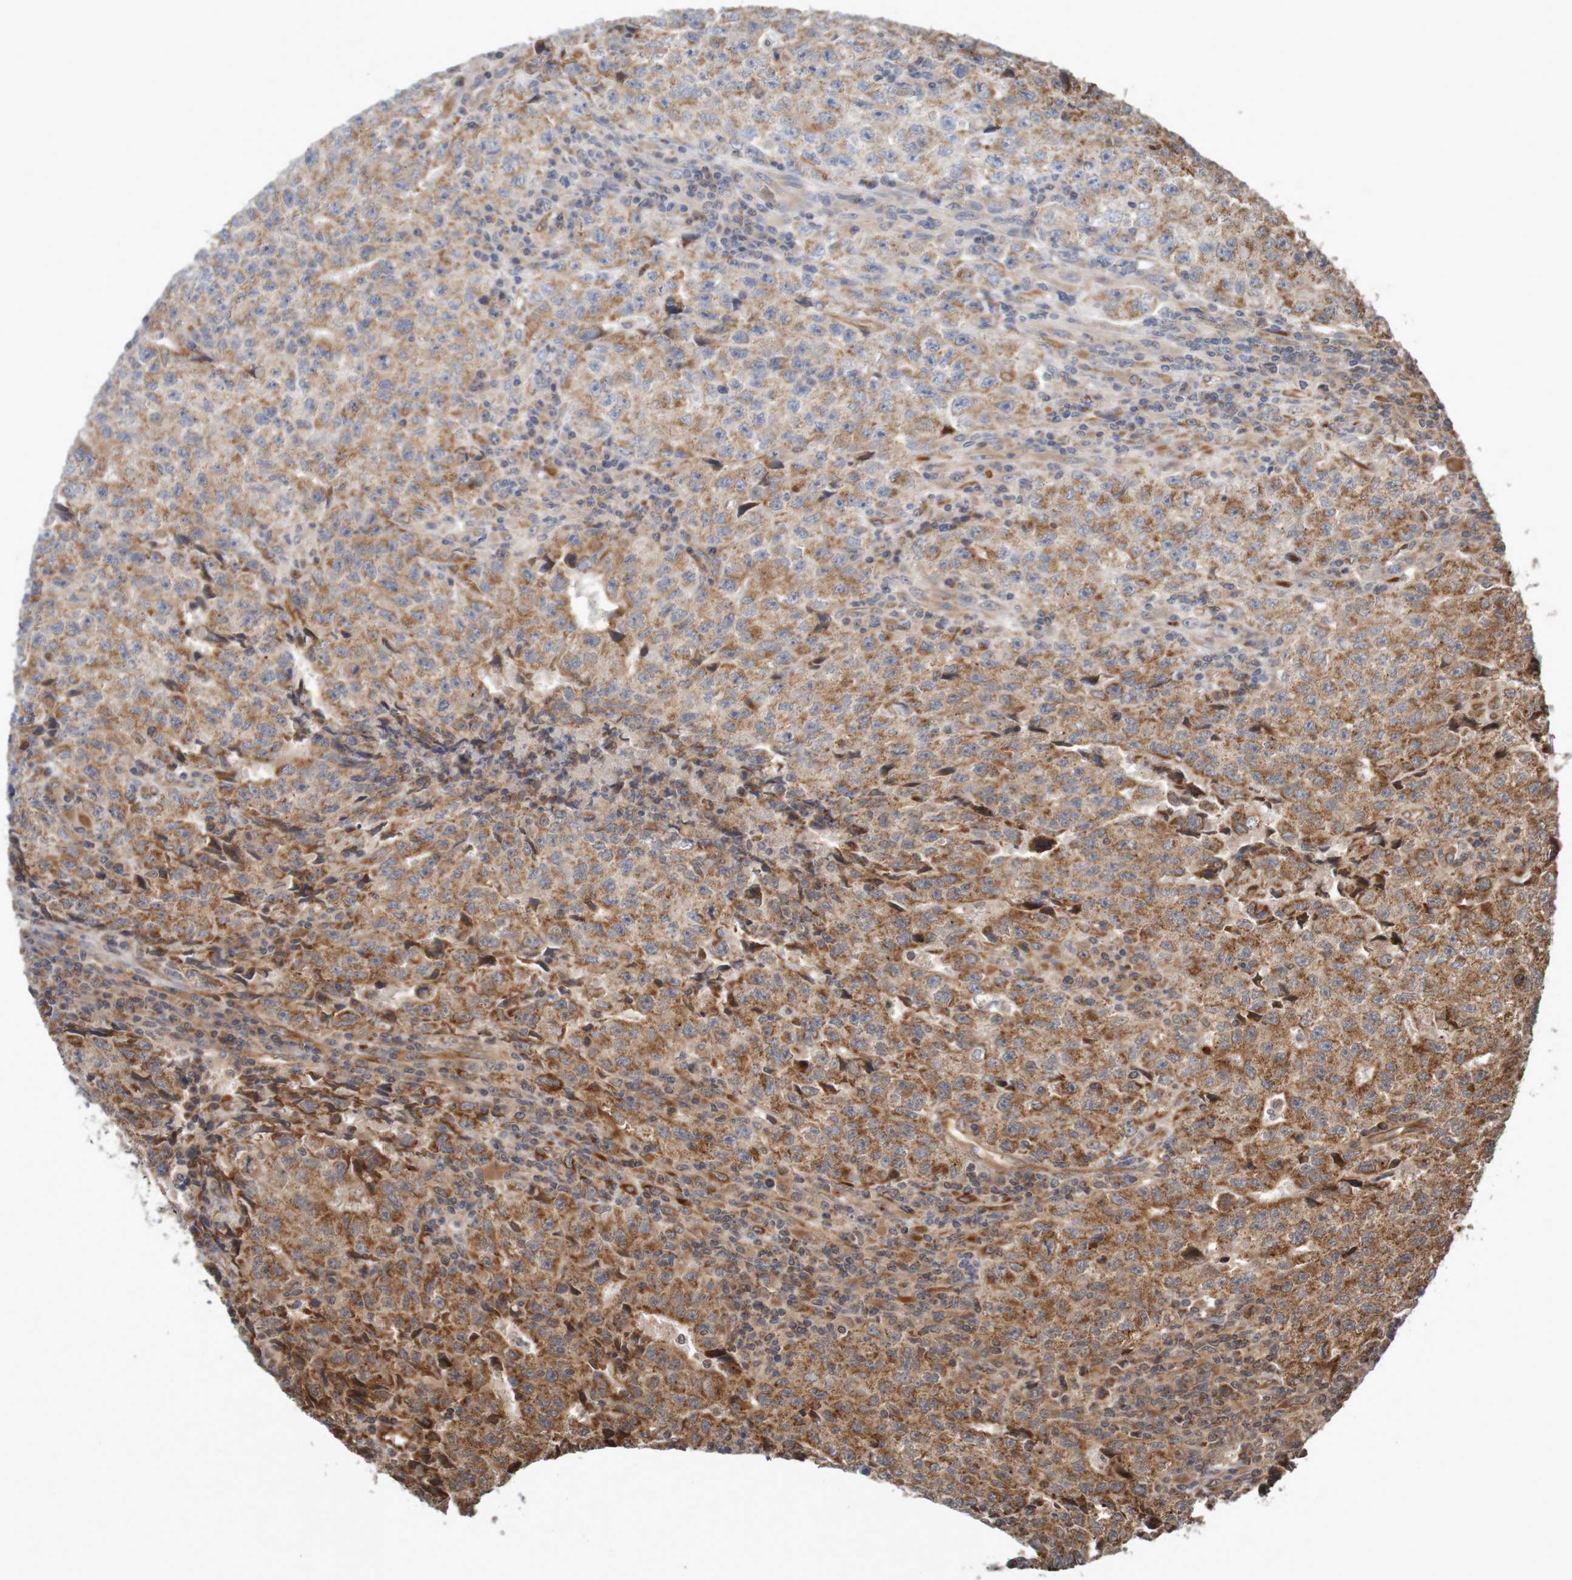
{"staining": {"intensity": "moderate", "quantity": ">75%", "location": "cytoplasmic/membranous"}, "tissue": "testis cancer", "cell_type": "Tumor cells", "image_type": "cancer", "snomed": [{"axis": "morphology", "description": "Necrosis, NOS"}, {"axis": "morphology", "description": "Carcinoma, Embryonal, NOS"}, {"axis": "topography", "description": "Testis"}], "caption": "Tumor cells reveal moderate cytoplasmic/membranous staining in approximately >75% of cells in embryonal carcinoma (testis).", "gene": "MRPL52", "patient": {"sex": "male", "age": 19}}